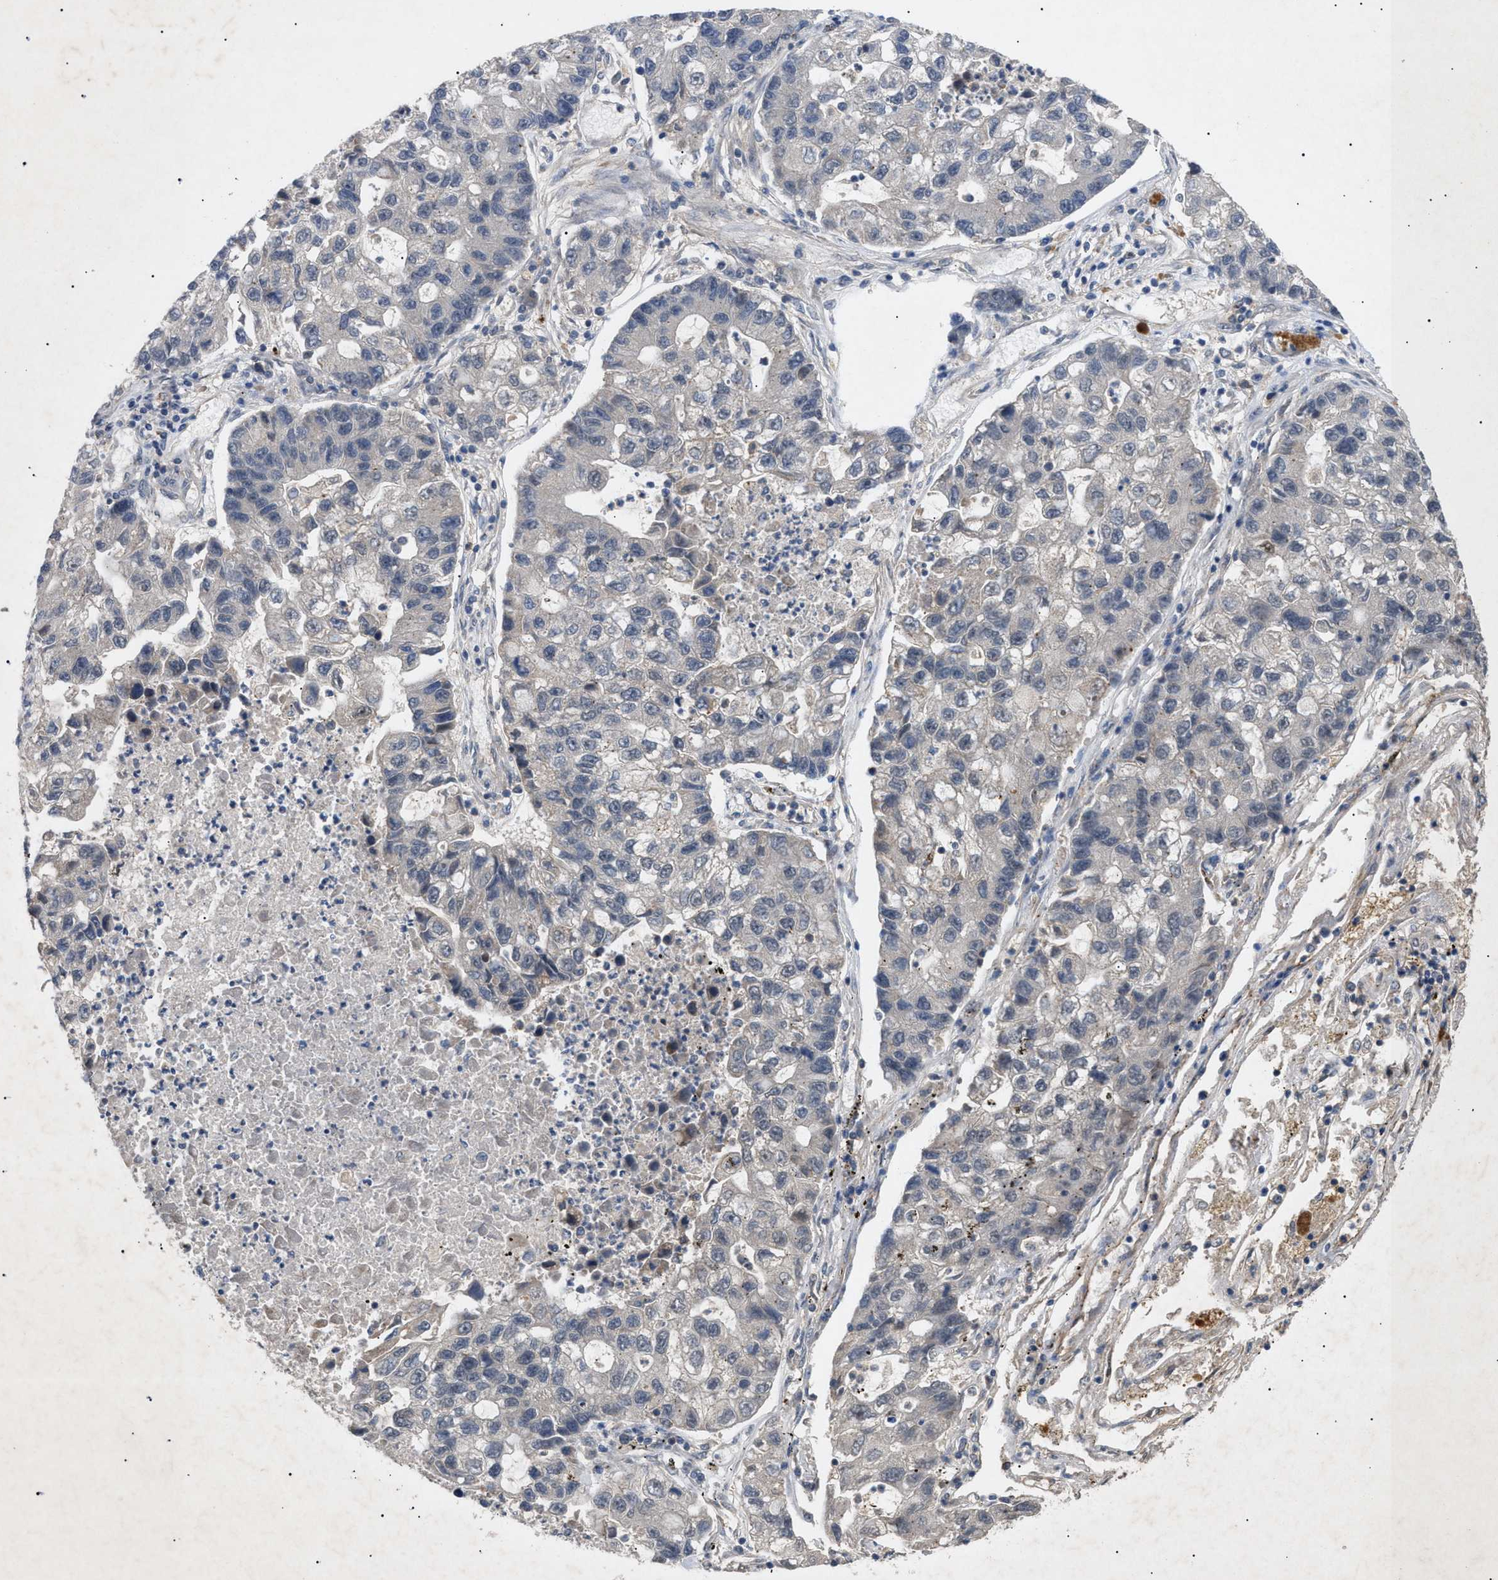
{"staining": {"intensity": "negative", "quantity": "none", "location": "none"}, "tissue": "lung cancer", "cell_type": "Tumor cells", "image_type": "cancer", "snomed": [{"axis": "morphology", "description": "Adenocarcinoma, NOS"}, {"axis": "topography", "description": "Lung"}], "caption": "A high-resolution micrograph shows IHC staining of lung cancer, which exhibits no significant expression in tumor cells.", "gene": "SIRT5", "patient": {"sex": "female", "age": 51}}